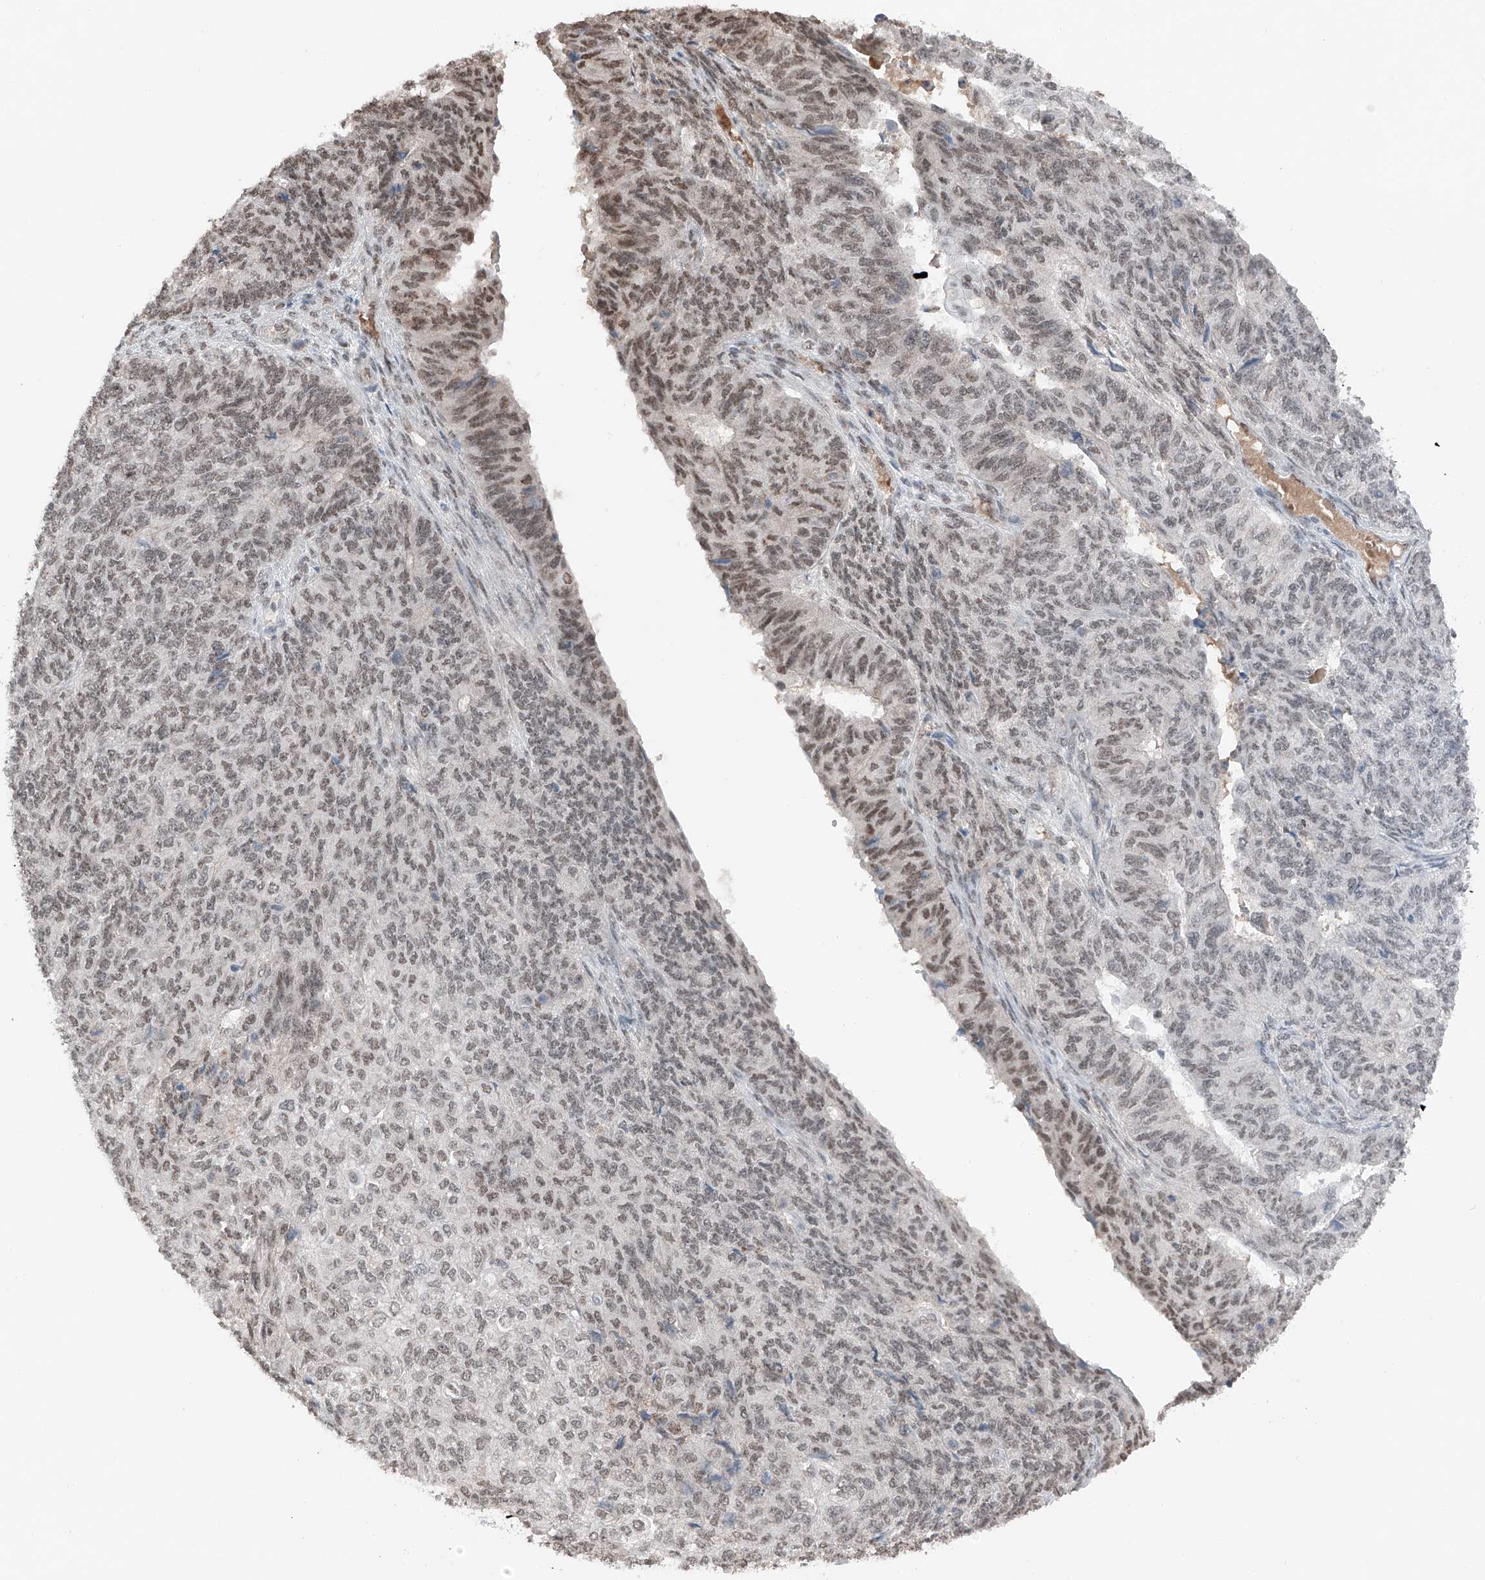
{"staining": {"intensity": "weak", "quantity": "25%-75%", "location": "nuclear"}, "tissue": "endometrial cancer", "cell_type": "Tumor cells", "image_type": "cancer", "snomed": [{"axis": "morphology", "description": "Adenocarcinoma, NOS"}, {"axis": "topography", "description": "Endometrium"}], "caption": "The micrograph displays immunohistochemical staining of endometrial adenocarcinoma. There is weak nuclear positivity is seen in approximately 25%-75% of tumor cells.", "gene": "TBX4", "patient": {"sex": "female", "age": 32}}